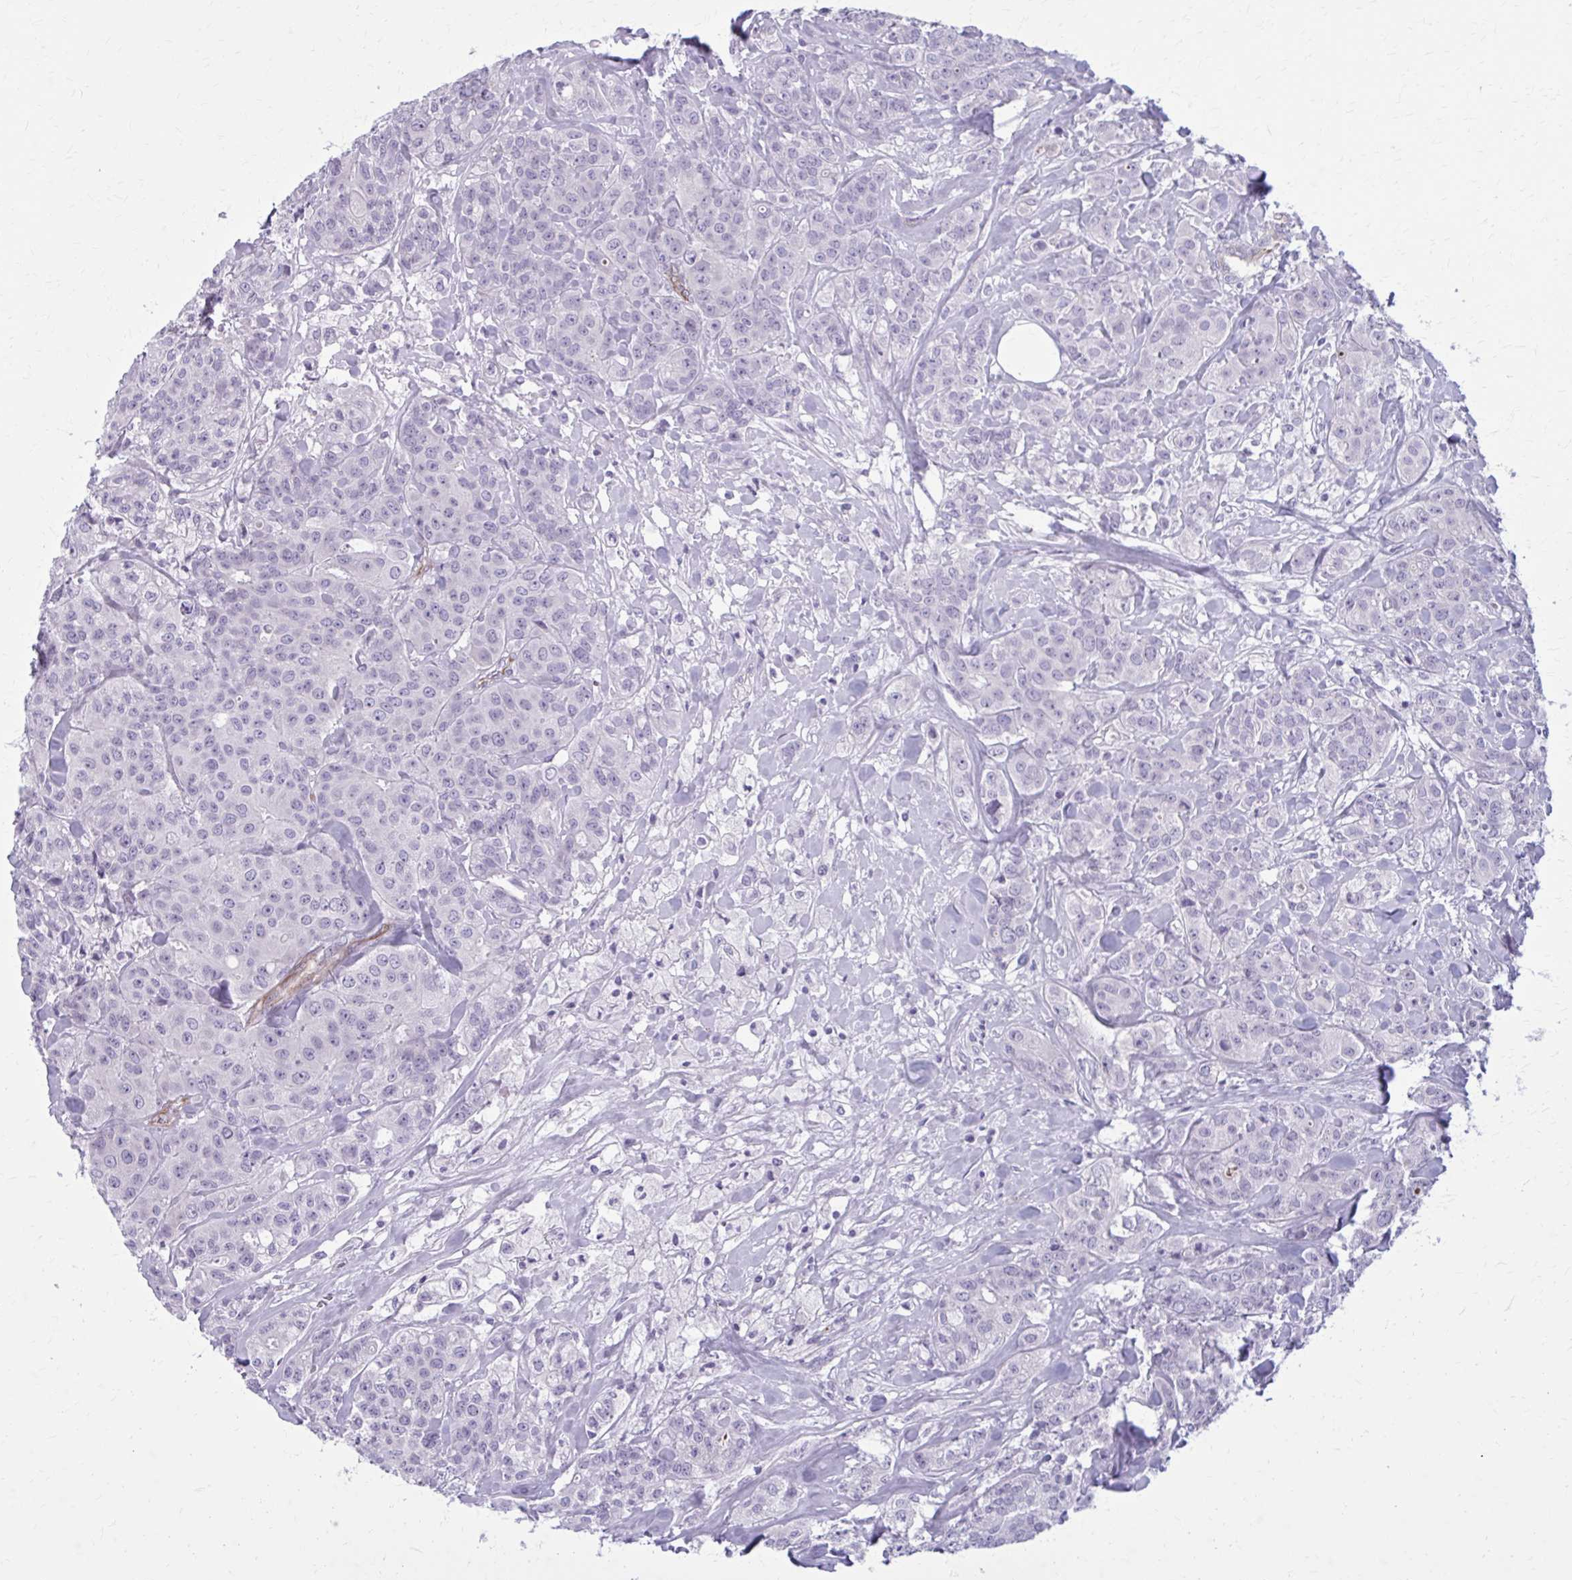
{"staining": {"intensity": "negative", "quantity": "none", "location": "none"}, "tissue": "breast cancer", "cell_type": "Tumor cells", "image_type": "cancer", "snomed": [{"axis": "morphology", "description": "Normal tissue, NOS"}, {"axis": "morphology", "description": "Duct carcinoma"}, {"axis": "topography", "description": "Breast"}], "caption": "Breast cancer was stained to show a protein in brown. There is no significant staining in tumor cells.", "gene": "CASQ2", "patient": {"sex": "female", "age": 43}}